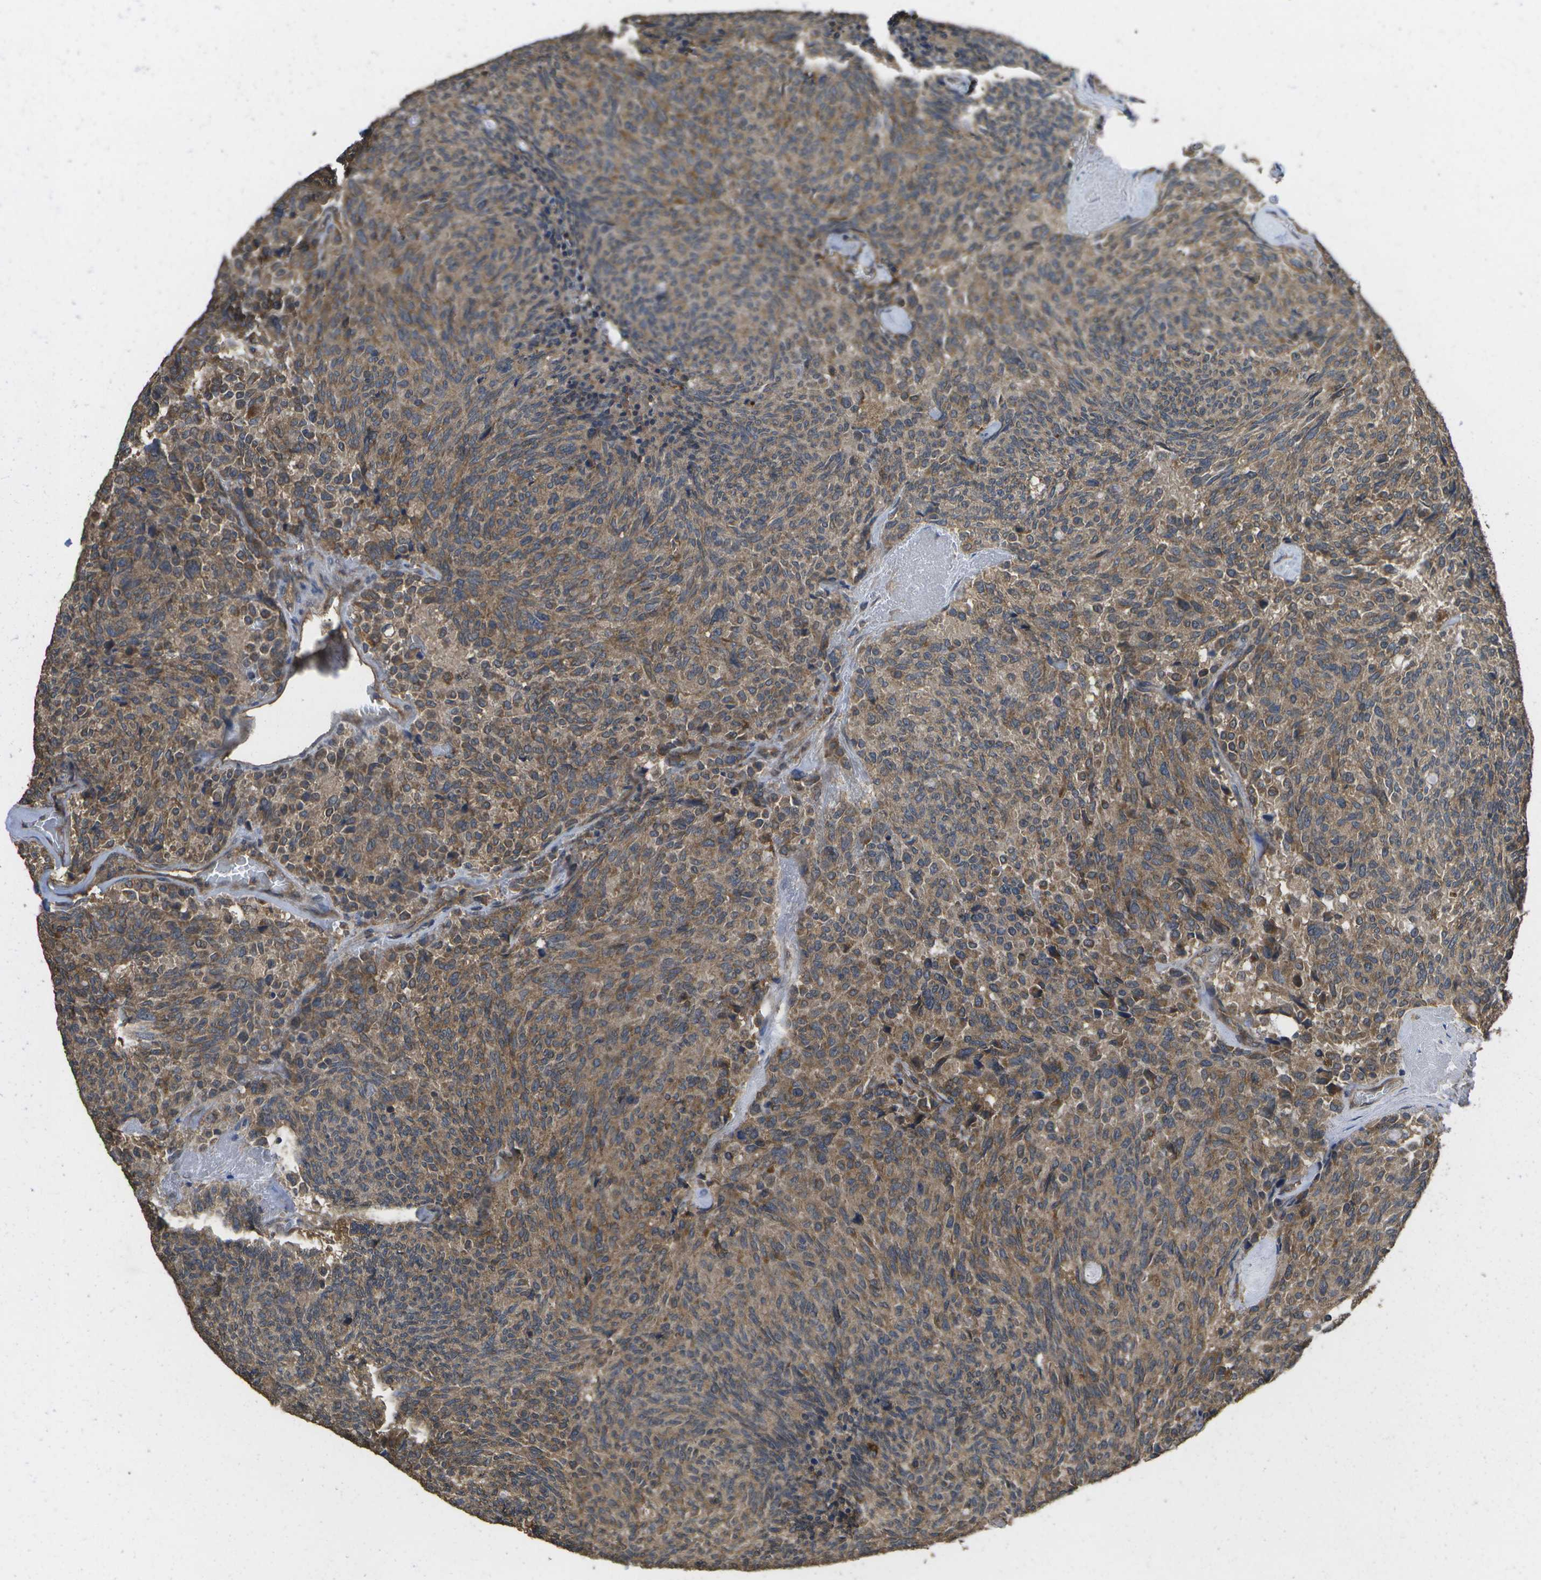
{"staining": {"intensity": "moderate", "quantity": ">75%", "location": "cytoplasmic/membranous"}, "tissue": "carcinoid", "cell_type": "Tumor cells", "image_type": "cancer", "snomed": [{"axis": "morphology", "description": "Carcinoid, malignant, NOS"}, {"axis": "topography", "description": "Pancreas"}], "caption": "This photomicrograph exhibits carcinoid stained with immunohistochemistry (IHC) to label a protein in brown. The cytoplasmic/membranous of tumor cells show moderate positivity for the protein. Nuclei are counter-stained blue.", "gene": "SACS", "patient": {"sex": "female", "age": 54}}